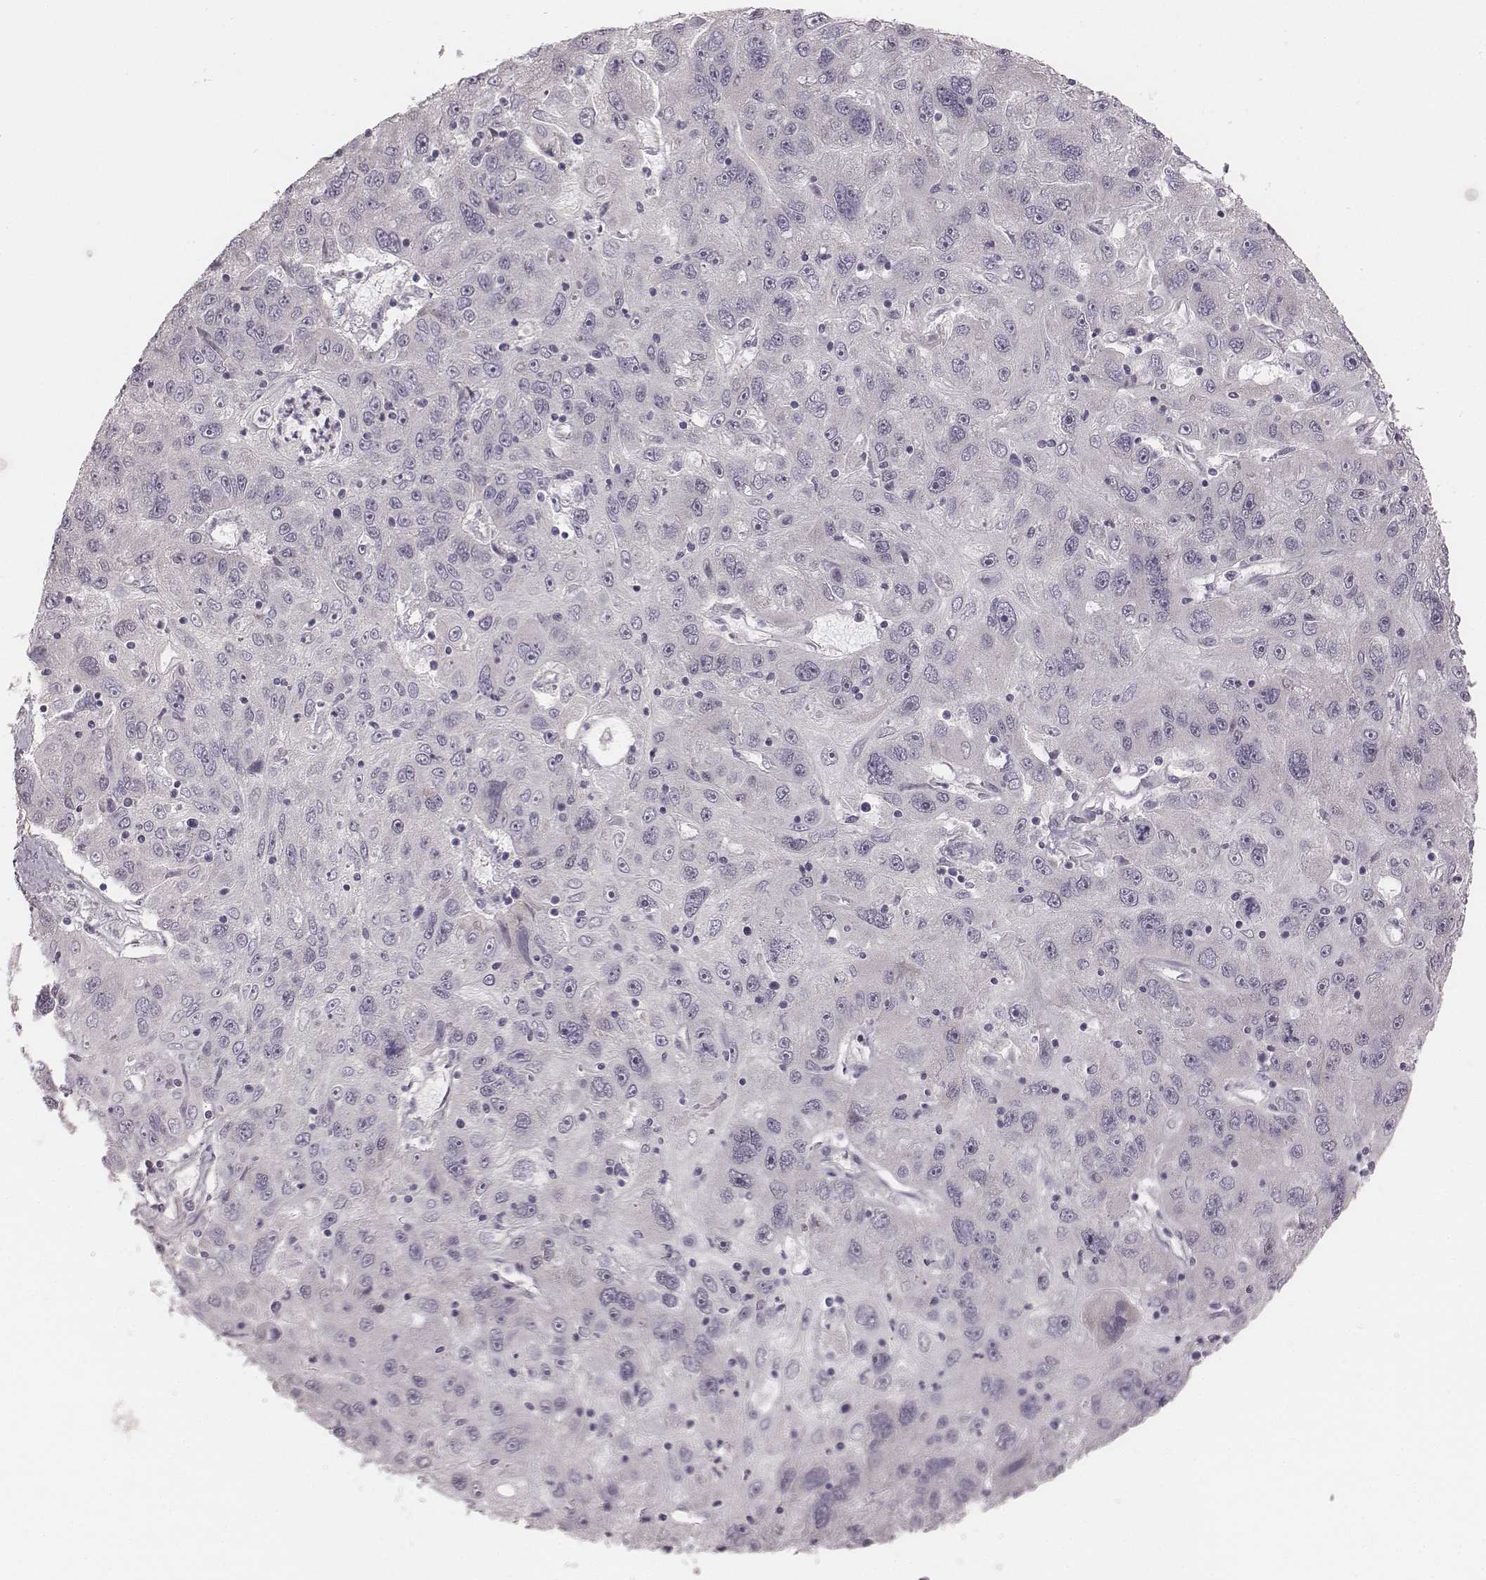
{"staining": {"intensity": "negative", "quantity": "none", "location": "none"}, "tissue": "stomach cancer", "cell_type": "Tumor cells", "image_type": "cancer", "snomed": [{"axis": "morphology", "description": "Adenocarcinoma, NOS"}, {"axis": "topography", "description": "Stomach"}], "caption": "The micrograph reveals no staining of tumor cells in adenocarcinoma (stomach).", "gene": "RPGRIP1", "patient": {"sex": "male", "age": 56}}